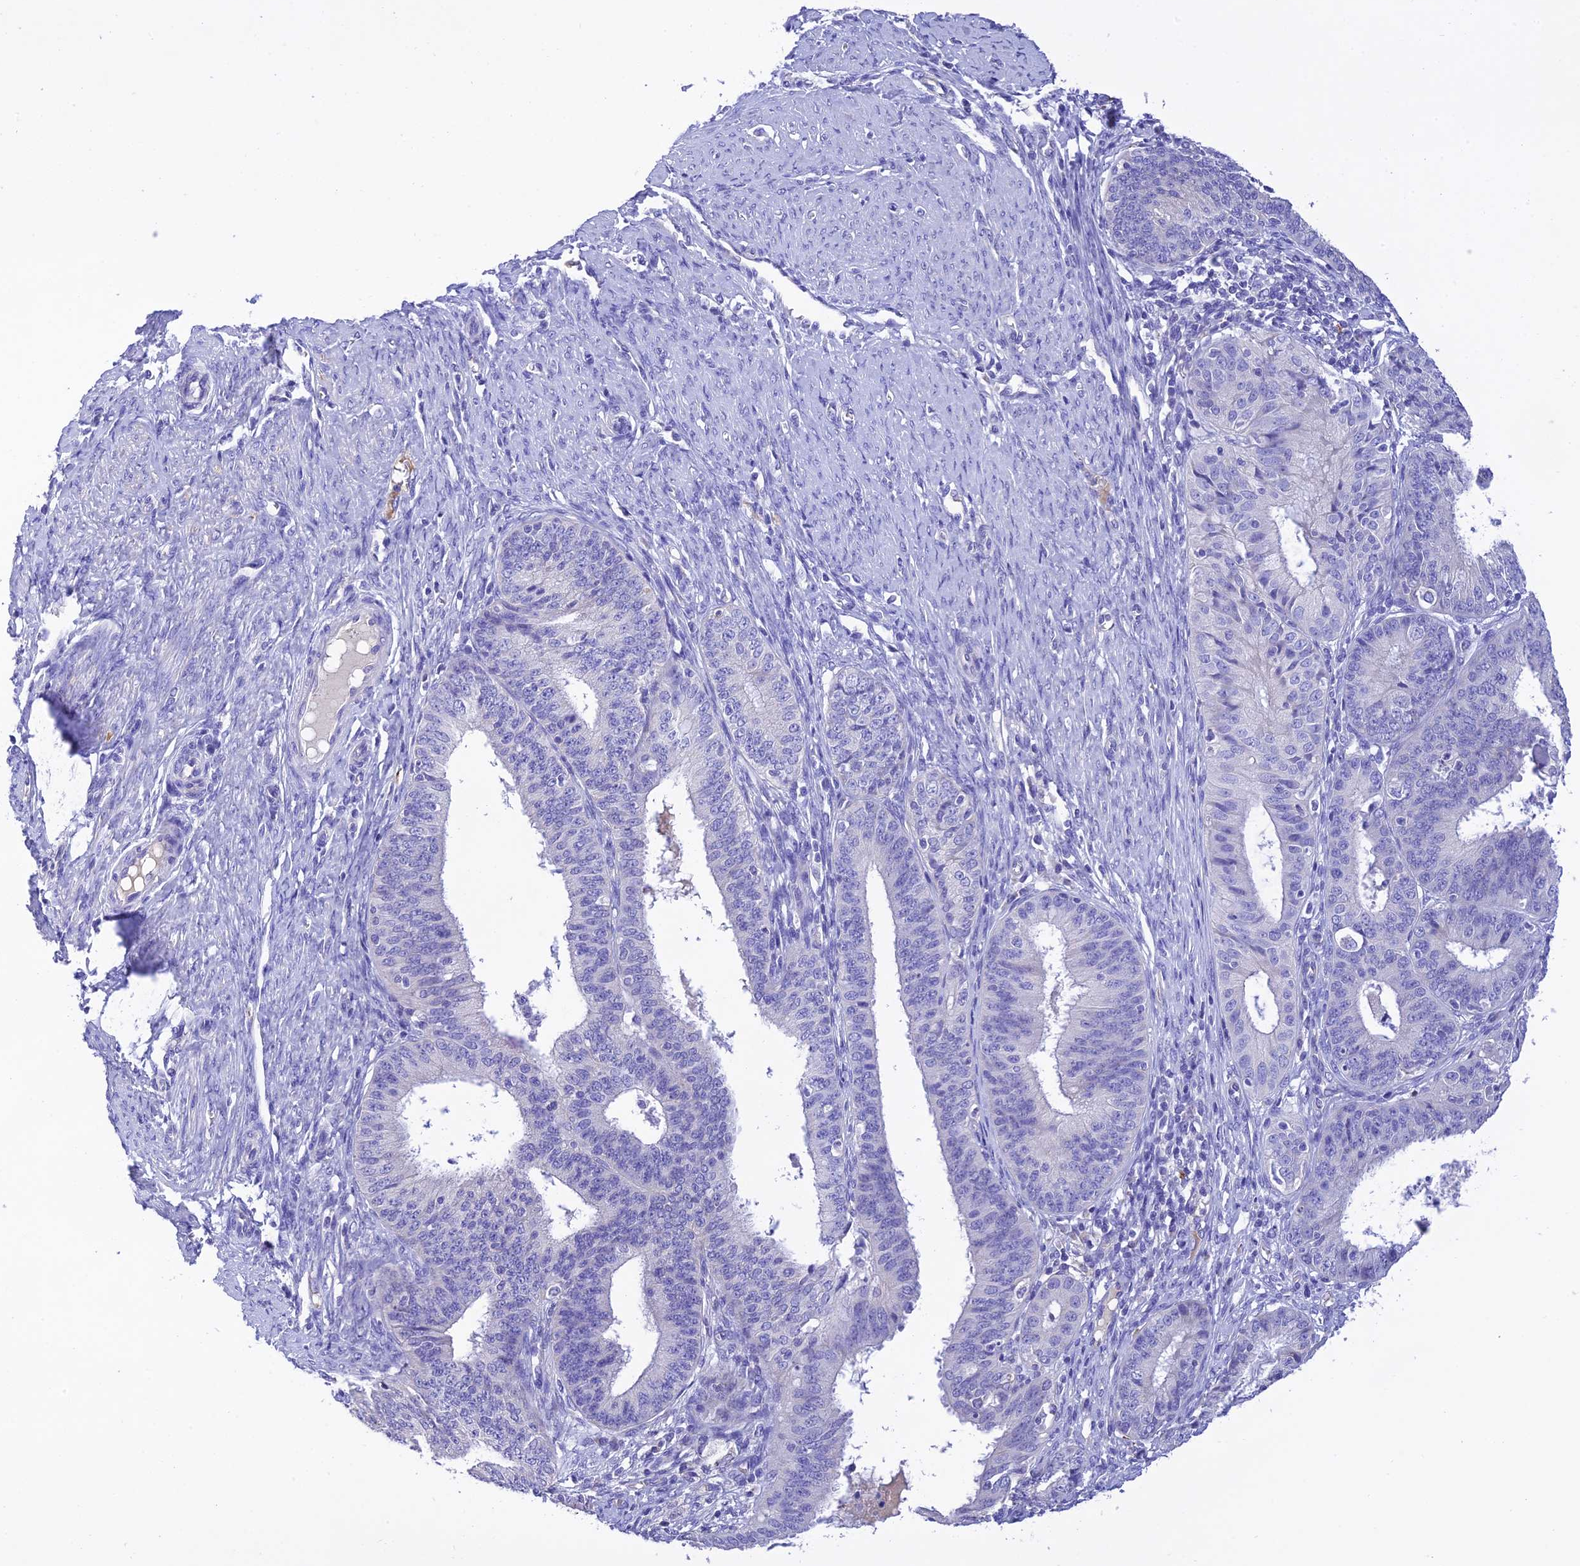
{"staining": {"intensity": "negative", "quantity": "none", "location": "none"}, "tissue": "endometrial cancer", "cell_type": "Tumor cells", "image_type": "cancer", "snomed": [{"axis": "morphology", "description": "Adenocarcinoma, NOS"}, {"axis": "topography", "description": "Endometrium"}], "caption": "Immunohistochemical staining of human endometrial cancer demonstrates no significant positivity in tumor cells.", "gene": "MS4A5", "patient": {"sex": "female", "age": 51}}